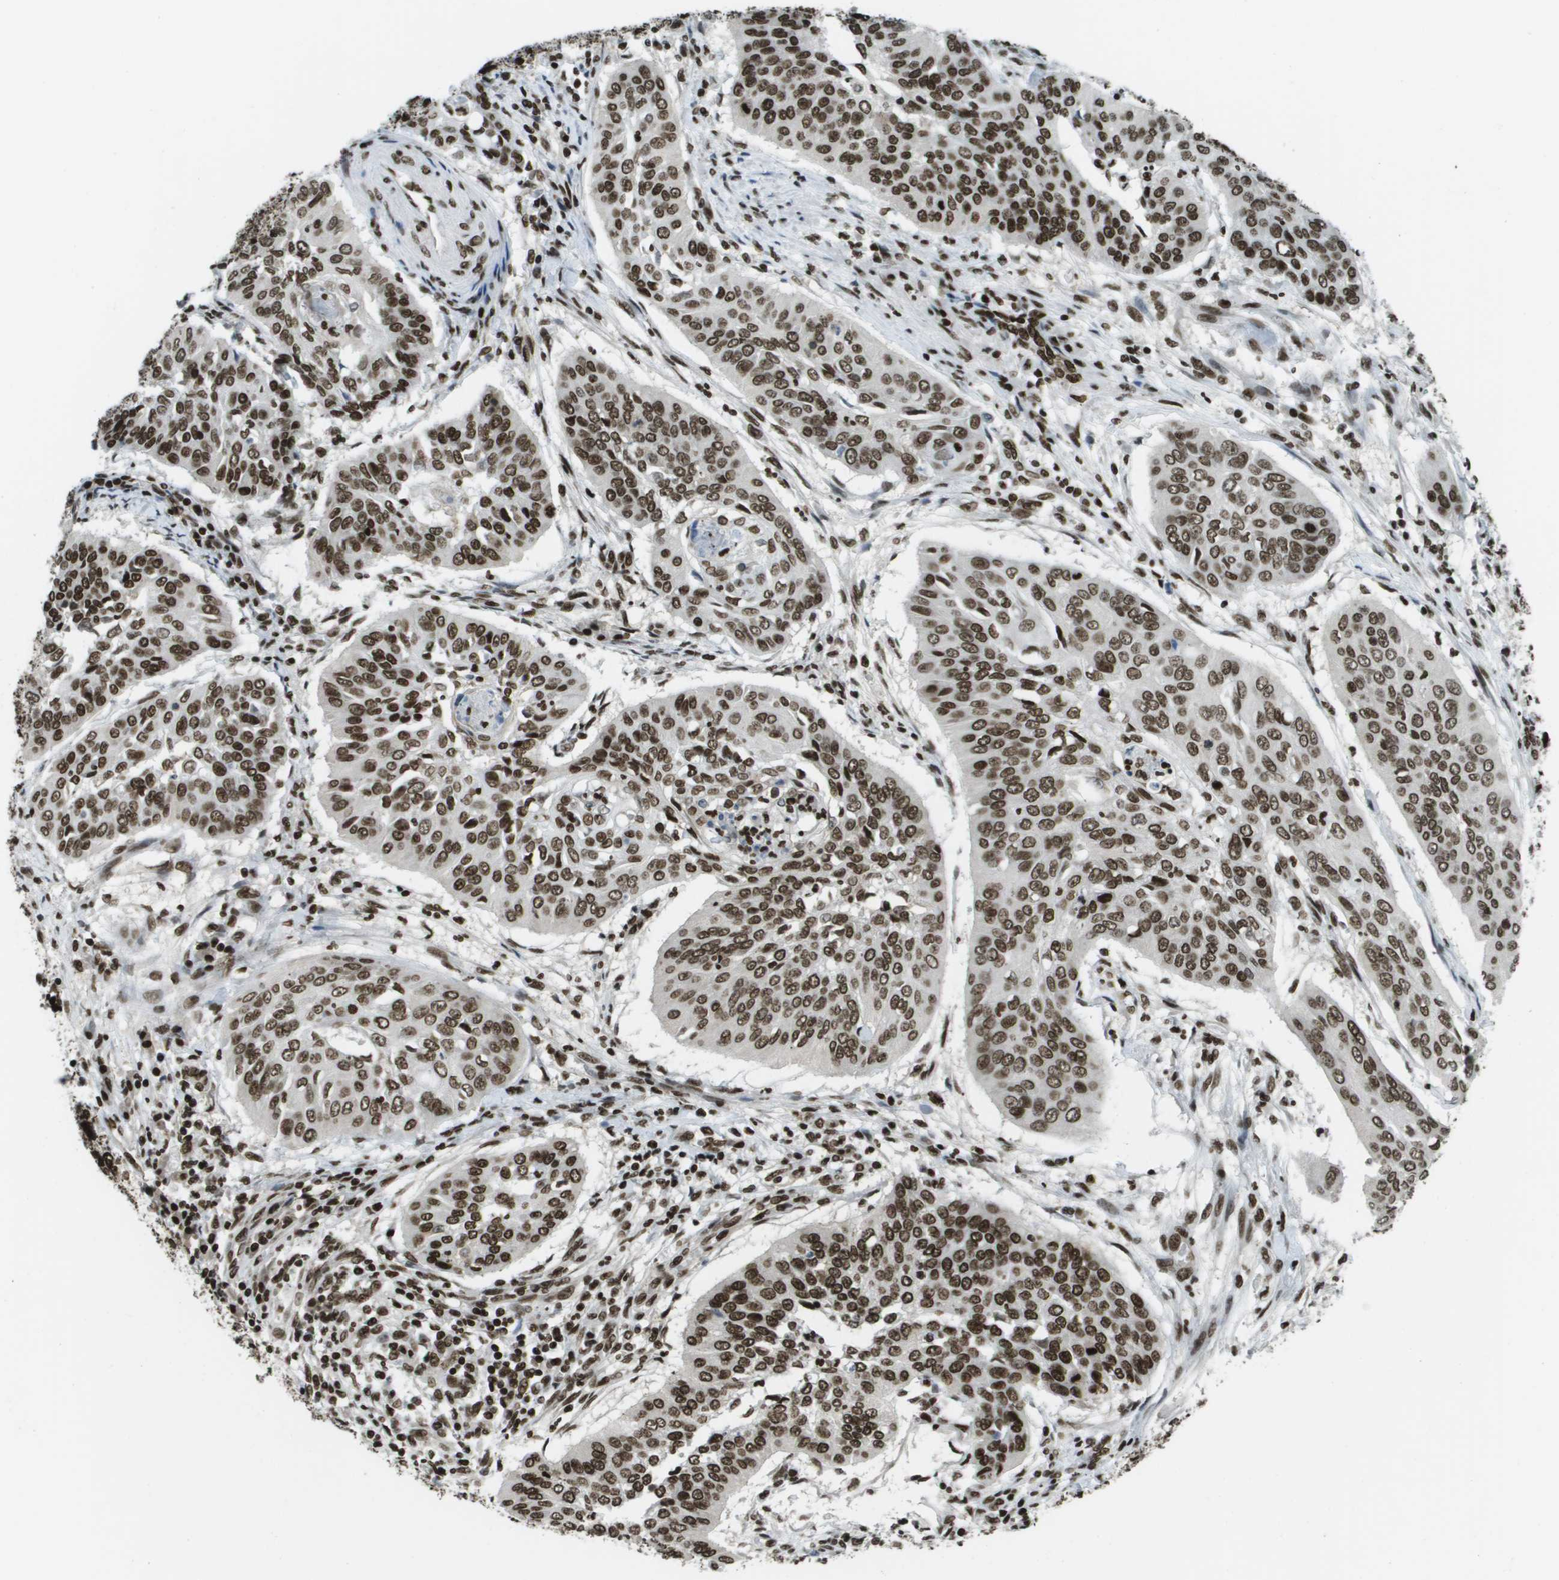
{"staining": {"intensity": "strong", "quantity": ">75%", "location": "nuclear"}, "tissue": "cervical cancer", "cell_type": "Tumor cells", "image_type": "cancer", "snomed": [{"axis": "morphology", "description": "Normal tissue, NOS"}, {"axis": "morphology", "description": "Squamous cell carcinoma, NOS"}, {"axis": "topography", "description": "Cervix"}], "caption": "This histopathology image displays immunohistochemistry (IHC) staining of human cervical cancer (squamous cell carcinoma), with high strong nuclear expression in about >75% of tumor cells.", "gene": "GLYR1", "patient": {"sex": "female", "age": 39}}